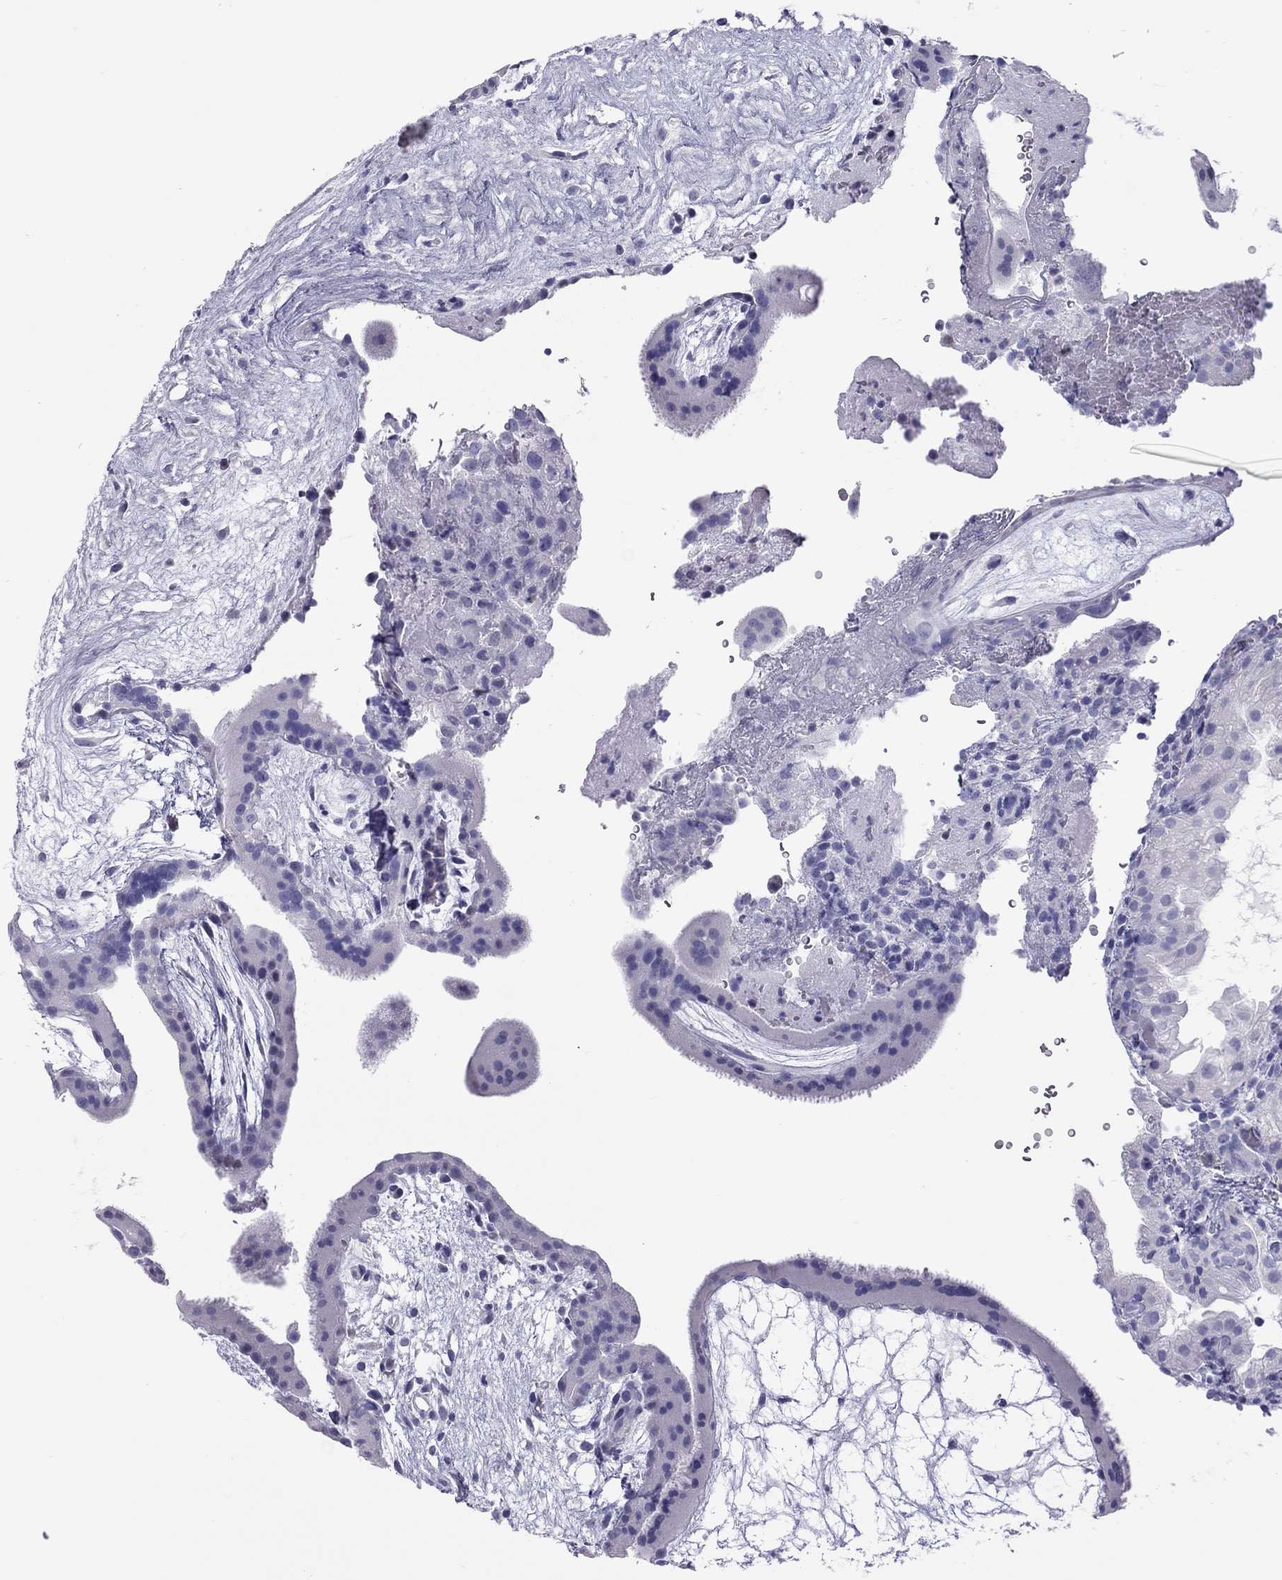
{"staining": {"intensity": "negative", "quantity": "none", "location": "none"}, "tissue": "placenta", "cell_type": "Decidual cells", "image_type": "normal", "snomed": [{"axis": "morphology", "description": "Normal tissue, NOS"}, {"axis": "topography", "description": "Placenta"}], "caption": "High power microscopy photomicrograph of an immunohistochemistry (IHC) photomicrograph of normal placenta, revealing no significant staining in decidual cells.", "gene": "STAG3", "patient": {"sex": "female", "age": 19}}